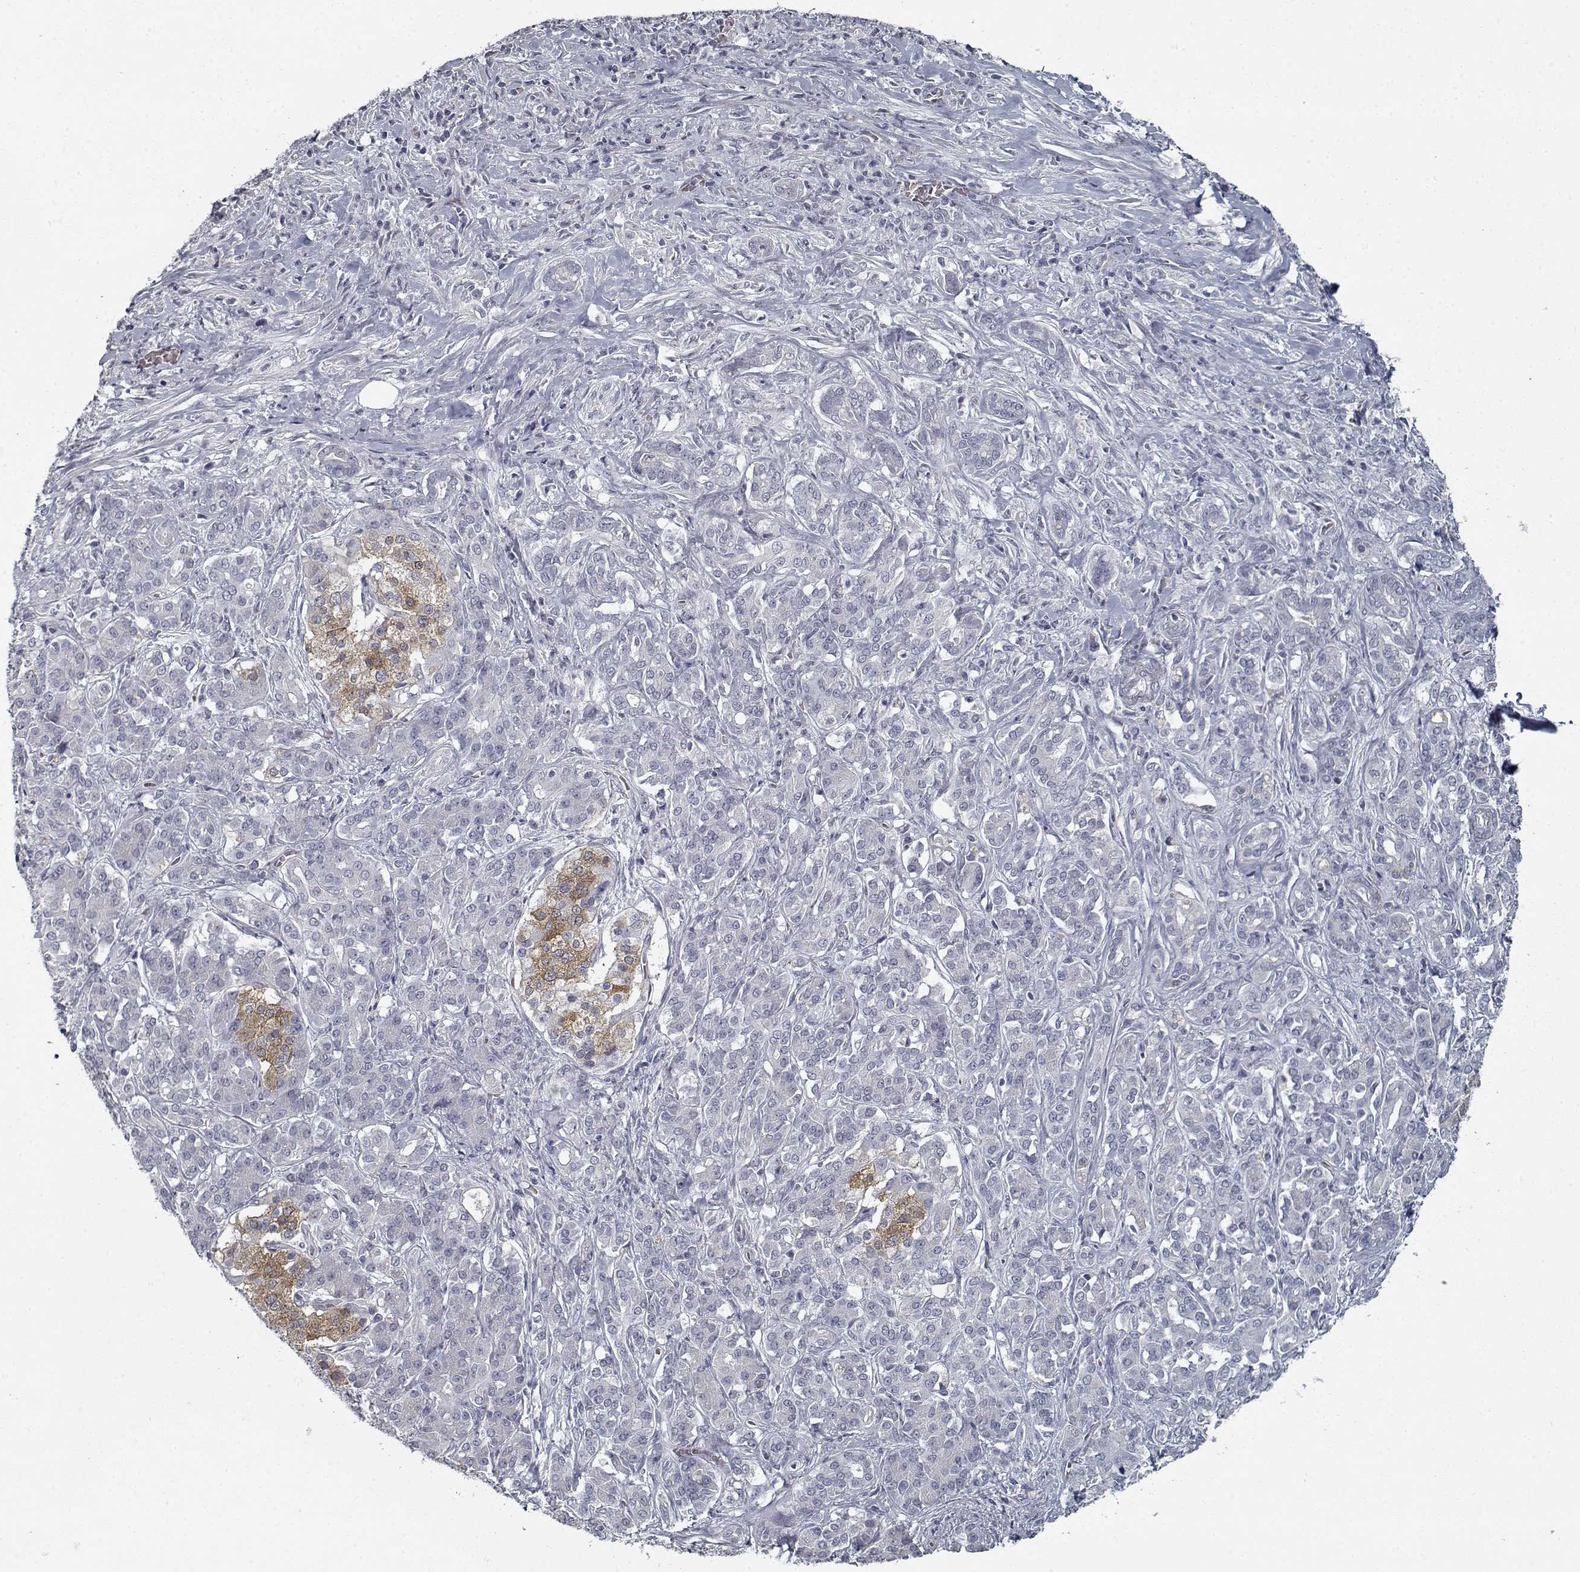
{"staining": {"intensity": "moderate", "quantity": "<25%", "location": "cytoplasmic/membranous"}, "tissue": "pancreatic cancer", "cell_type": "Tumor cells", "image_type": "cancer", "snomed": [{"axis": "morphology", "description": "Normal tissue, NOS"}, {"axis": "morphology", "description": "Inflammation, NOS"}, {"axis": "morphology", "description": "Adenocarcinoma, NOS"}, {"axis": "topography", "description": "Pancreas"}], "caption": "This image reveals IHC staining of human adenocarcinoma (pancreatic), with low moderate cytoplasmic/membranous positivity in approximately <25% of tumor cells.", "gene": "GAD2", "patient": {"sex": "male", "age": 57}}